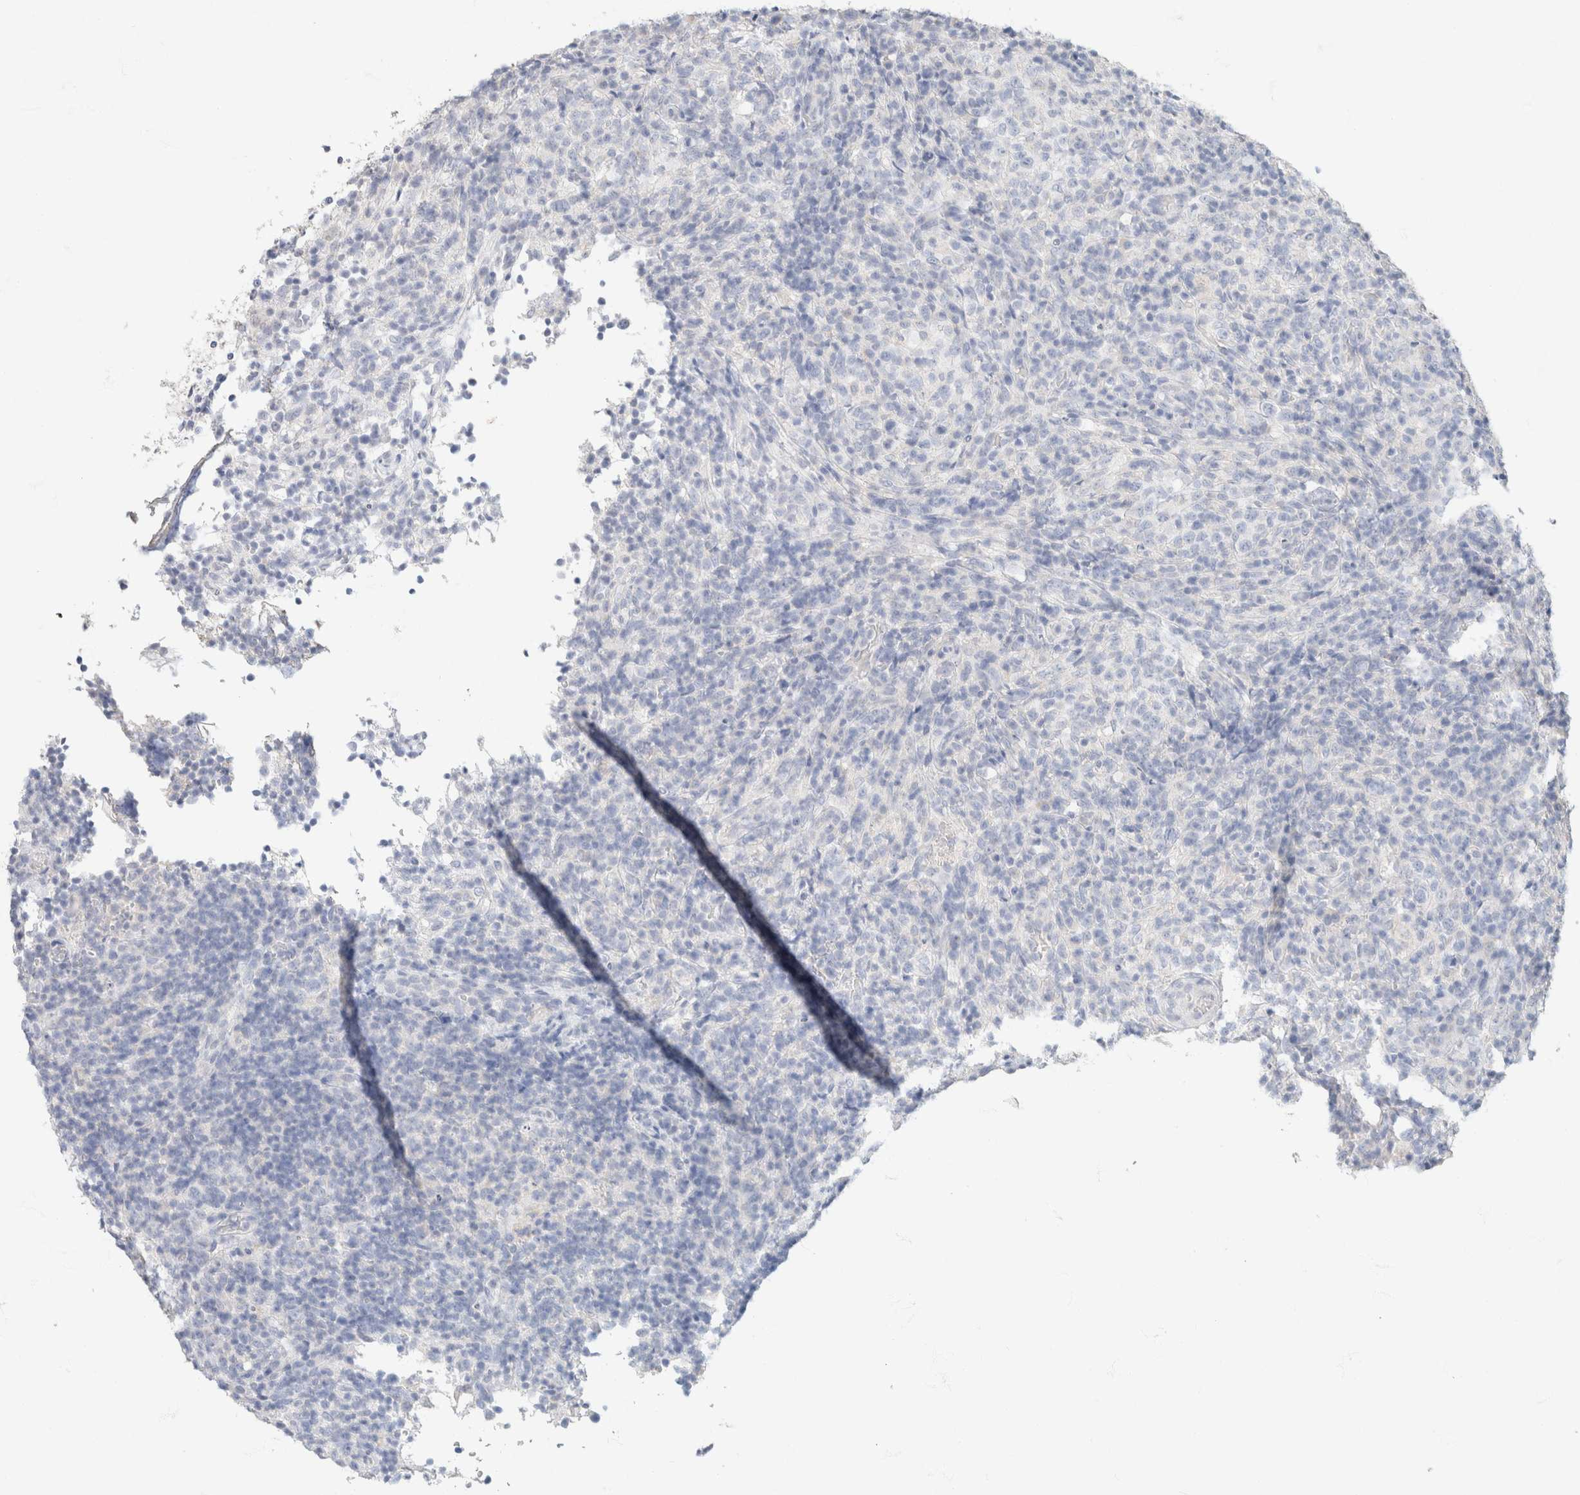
{"staining": {"intensity": "negative", "quantity": "none", "location": "none"}, "tissue": "lymphoma", "cell_type": "Tumor cells", "image_type": "cancer", "snomed": [{"axis": "morphology", "description": "Malignant lymphoma, non-Hodgkin's type, High grade"}, {"axis": "topography", "description": "Lymph node"}], "caption": "The image shows no significant staining in tumor cells of high-grade malignant lymphoma, non-Hodgkin's type. Nuclei are stained in blue.", "gene": "CA12", "patient": {"sex": "female", "age": 76}}